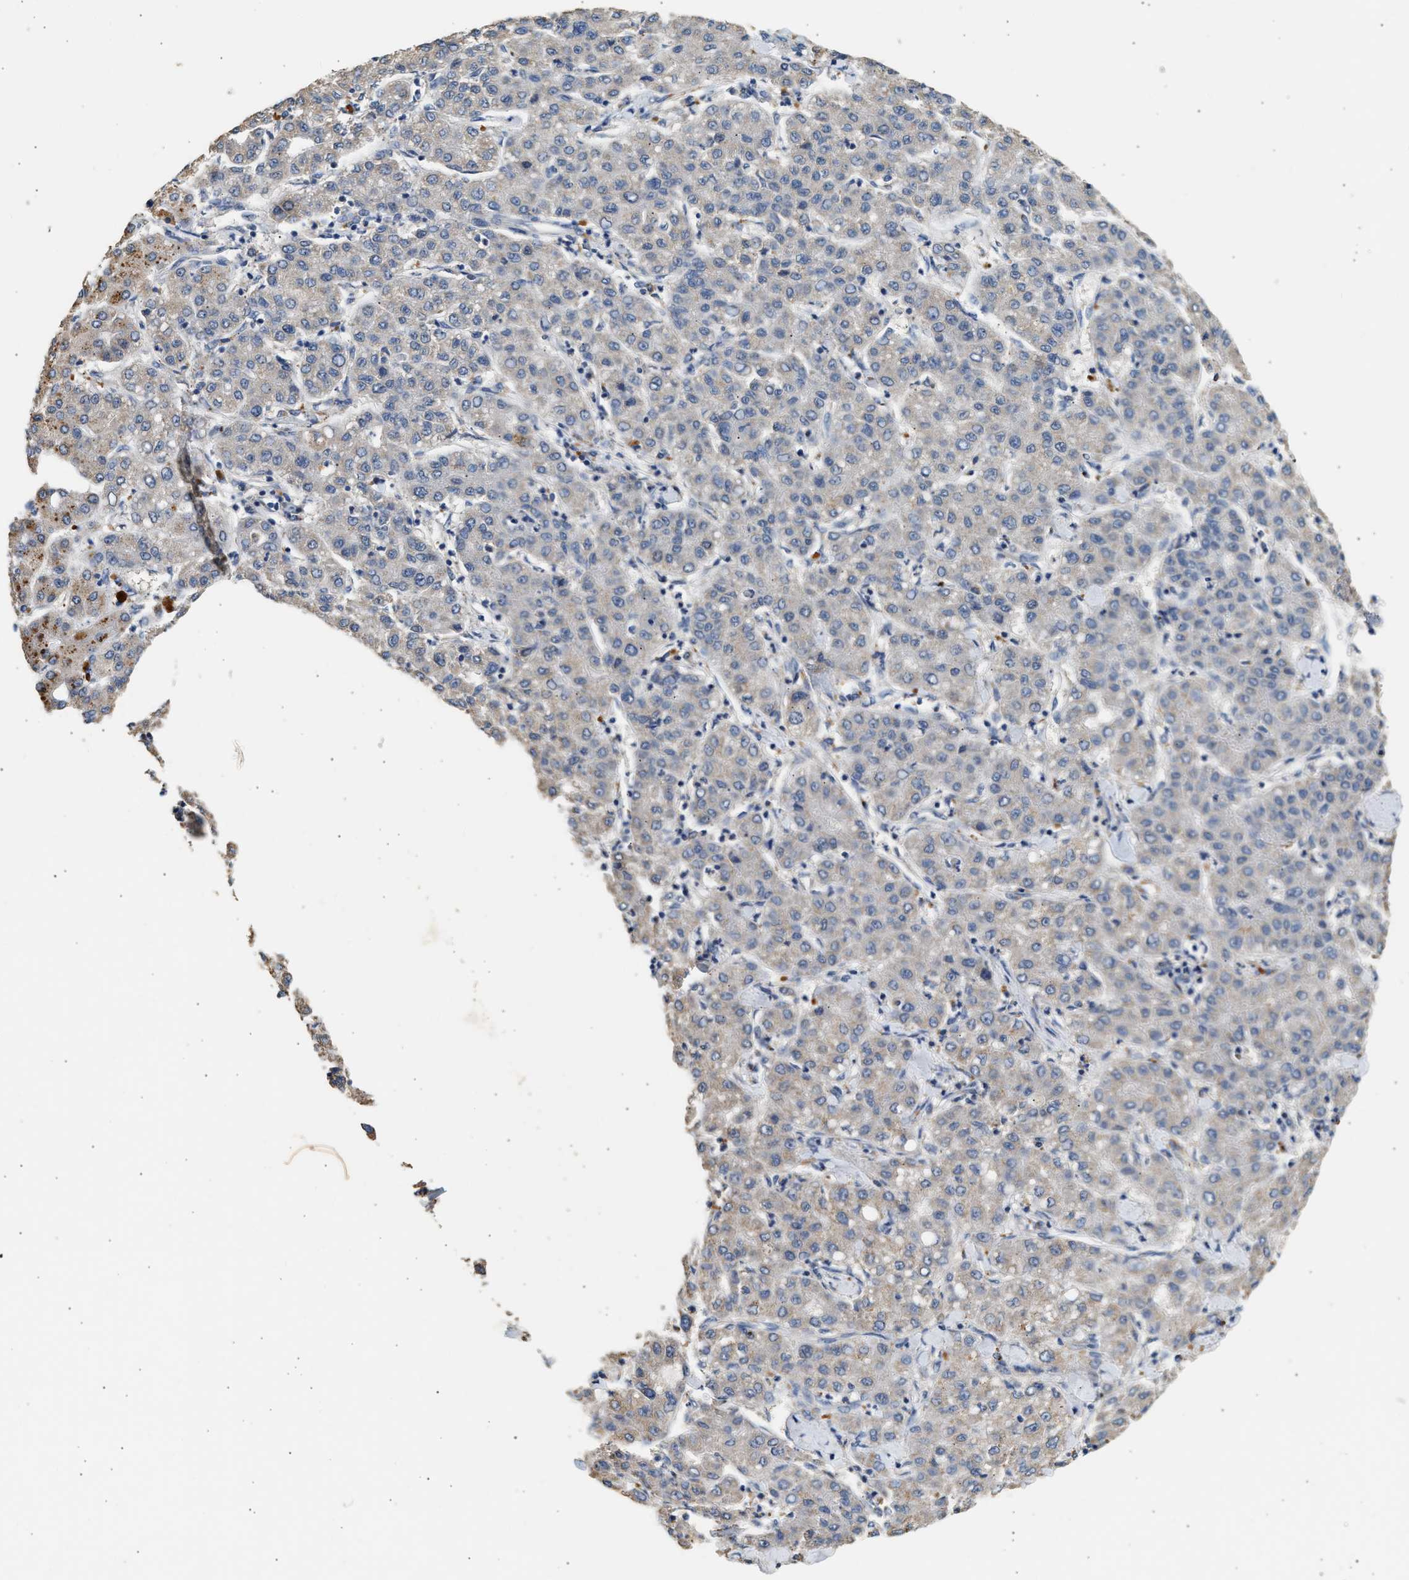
{"staining": {"intensity": "weak", "quantity": "25%-75%", "location": "cytoplasmic/membranous"}, "tissue": "liver cancer", "cell_type": "Tumor cells", "image_type": "cancer", "snomed": [{"axis": "morphology", "description": "Carcinoma, Hepatocellular, NOS"}, {"axis": "topography", "description": "Liver"}], "caption": "Protein expression analysis of human liver hepatocellular carcinoma reveals weak cytoplasmic/membranous positivity in about 25%-75% of tumor cells.", "gene": "WDR31", "patient": {"sex": "male", "age": 65}}